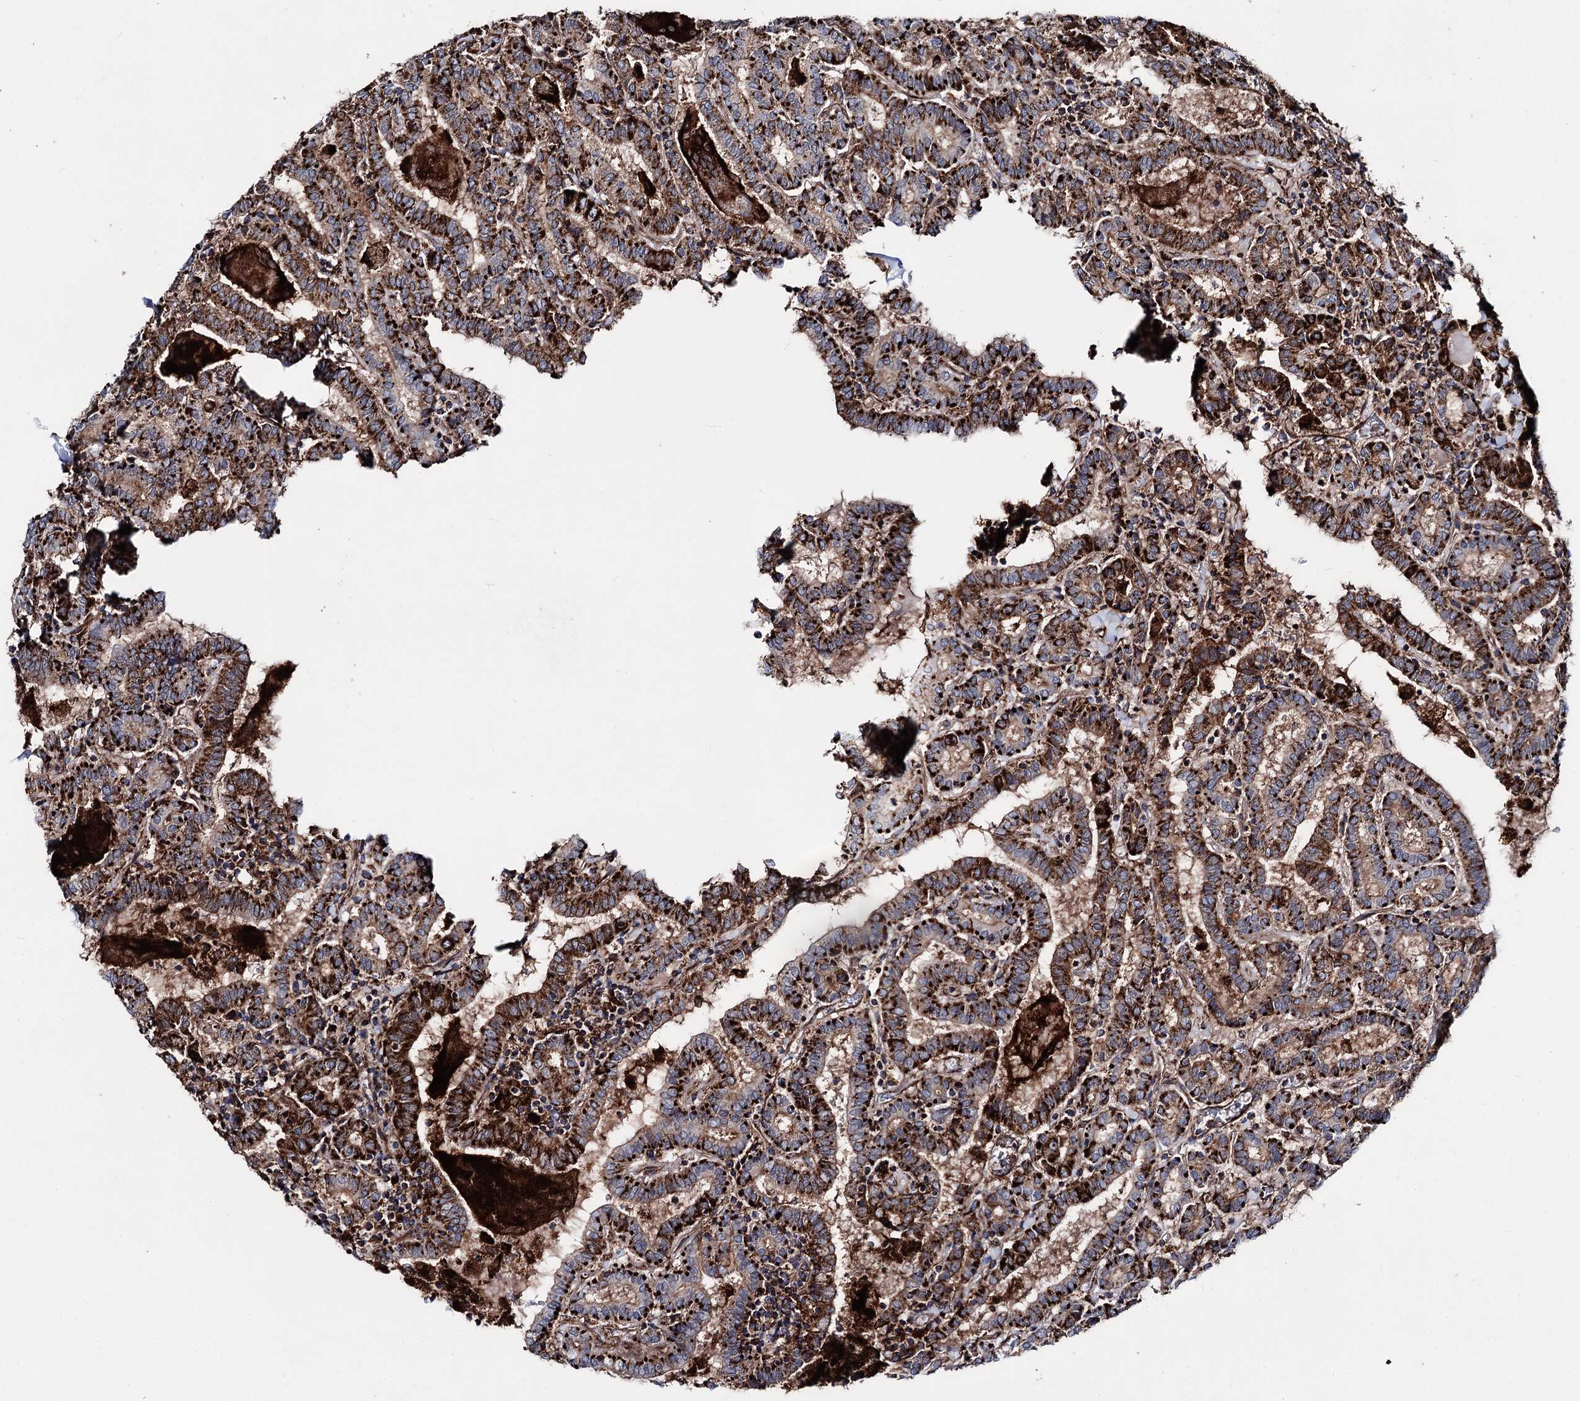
{"staining": {"intensity": "strong", "quantity": ">75%", "location": "cytoplasmic/membranous"}, "tissue": "thyroid cancer", "cell_type": "Tumor cells", "image_type": "cancer", "snomed": [{"axis": "morphology", "description": "Papillary adenocarcinoma, NOS"}, {"axis": "topography", "description": "Thyroid gland"}], "caption": "A photomicrograph of thyroid cancer (papillary adenocarcinoma) stained for a protein reveals strong cytoplasmic/membranous brown staining in tumor cells.", "gene": "MSANTD2", "patient": {"sex": "female", "age": 72}}